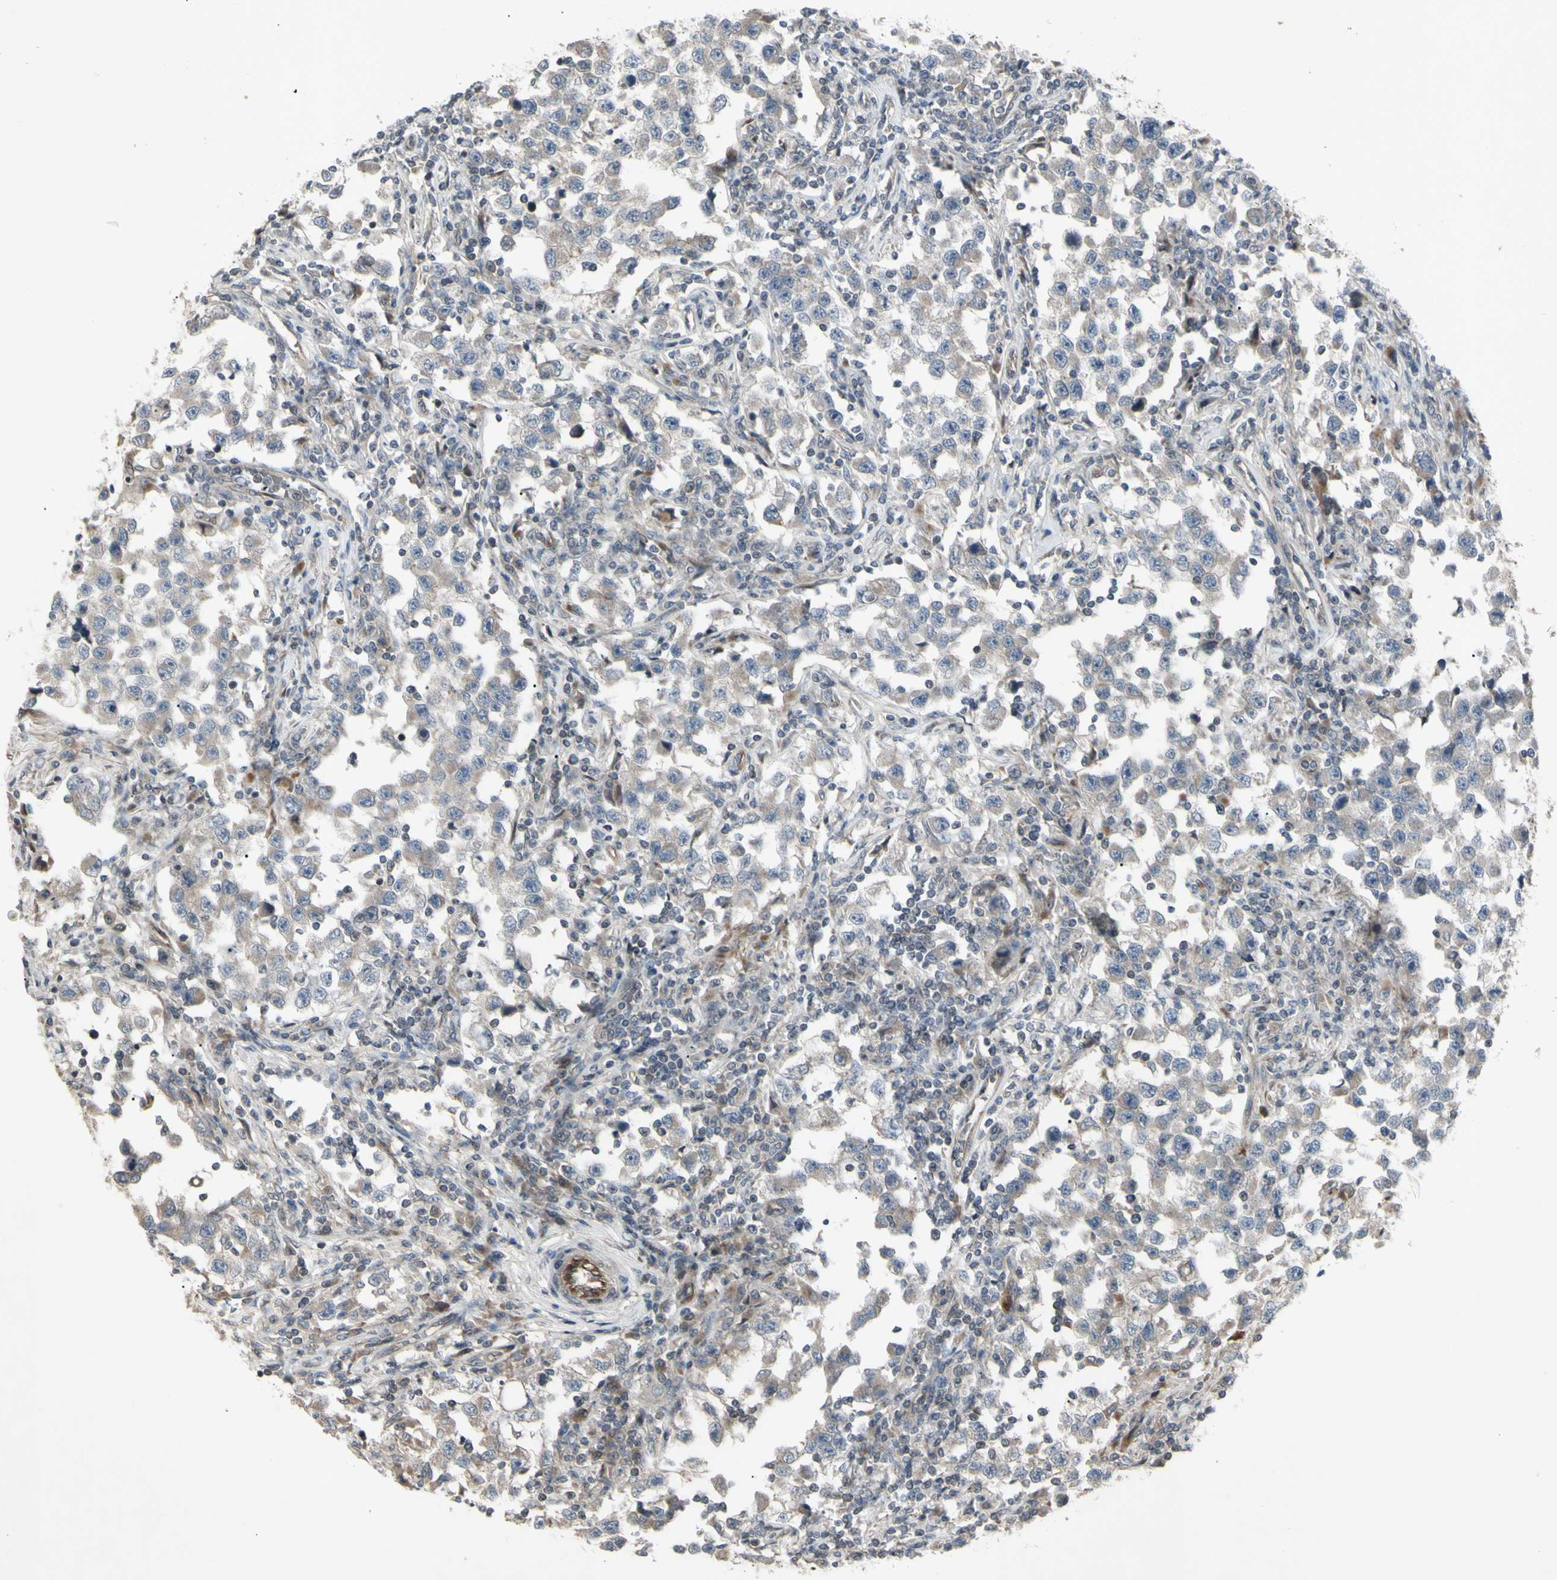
{"staining": {"intensity": "weak", "quantity": ">75%", "location": "cytoplasmic/membranous"}, "tissue": "testis cancer", "cell_type": "Tumor cells", "image_type": "cancer", "snomed": [{"axis": "morphology", "description": "Carcinoma, Embryonal, NOS"}, {"axis": "topography", "description": "Testis"}], "caption": "This micrograph reveals immunohistochemistry staining of testis cancer, with low weak cytoplasmic/membranous positivity in about >75% of tumor cells.", "gene": "JAG1", "patient": {"sex": "male", "age": 21}}